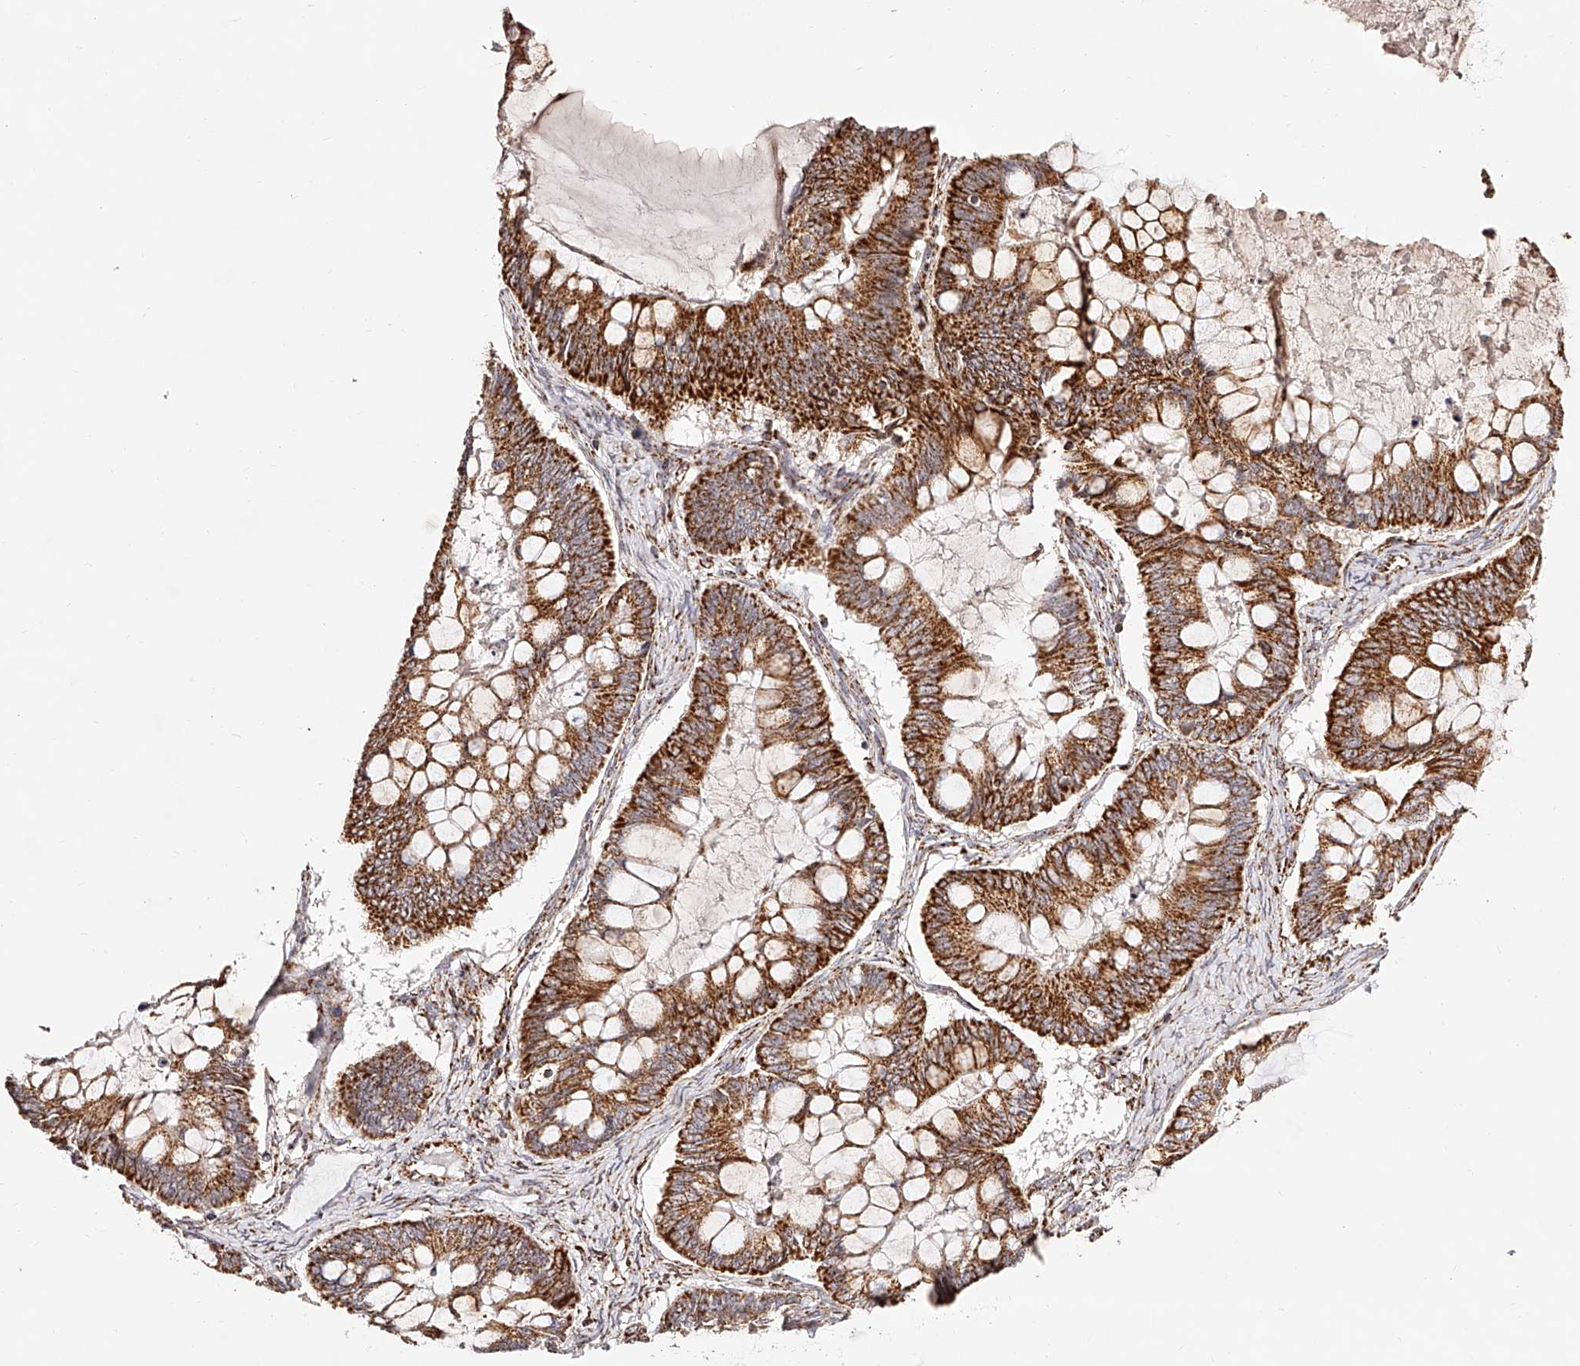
{"staining": {"intensity": "strong", "quantity": ">75%", "location": "cytoplasmic/membranous"}, "tissue": "ovarian cancer", "cell_type": "Tumor cells", "image_type": "cancer", "snomed": [{"axis": "morphology", "description": "Cystadenocarcinoma, mucinous, NOS"}, {"axis": "topography", "description": "Ovary"}], "caption": "Ovarian cancer stained with DAB (3,3'-diaminobenzidine) immunohistochemistry reveals high levels of strong cytoplasmic/membranous expression in about >75% of tumor cells.", "gene": "NDUFV3", "patient": {"sex": "female", "age": 61}}